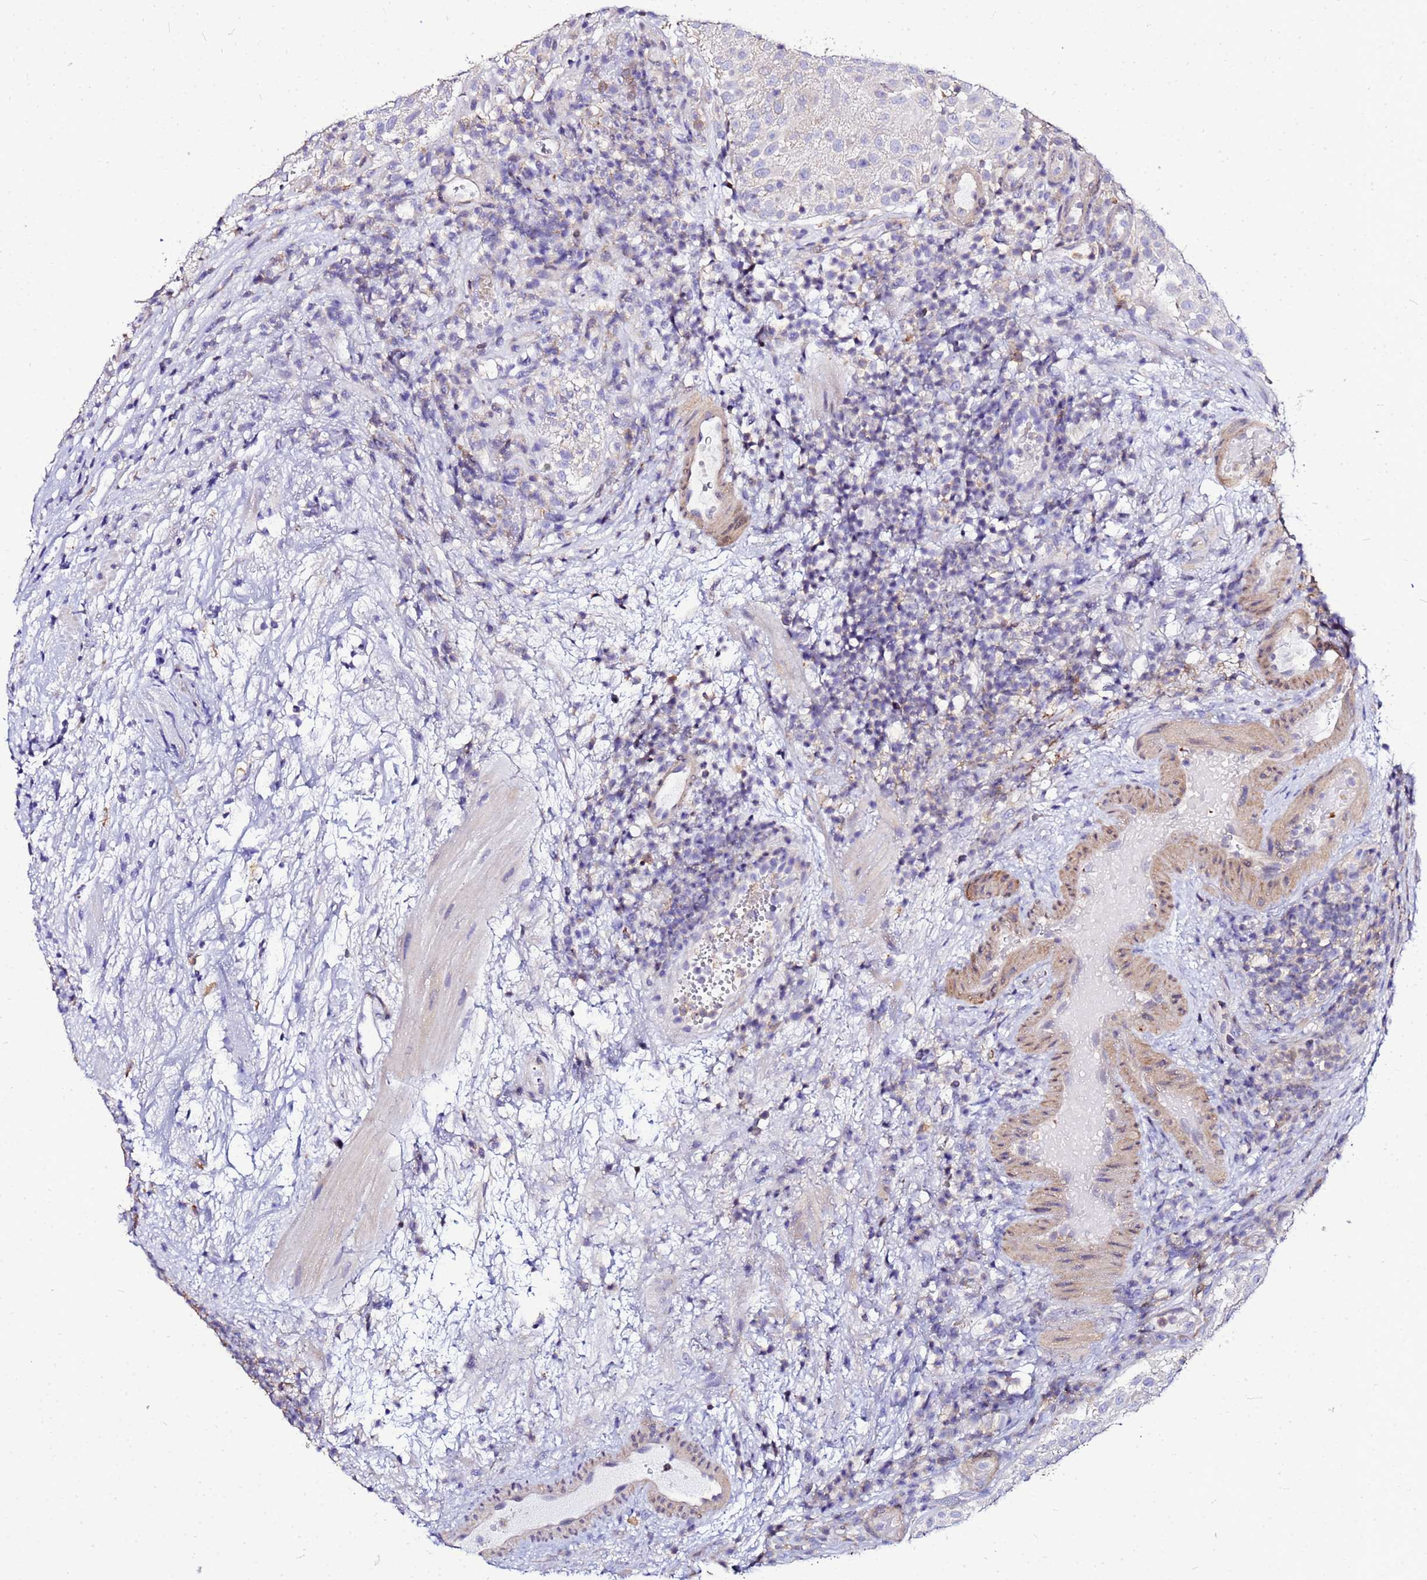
{"staining": {"intensity": "negative", "quantity": "none", "location": "none"}, "tissue": "urothelial cancer", "cell_type": "Tumor cells", "image_type": "cancer", "snomed": [{"axis": "morphology", "description": "Urothelial carcinoma, Low grade"}, {"axis": "topography", "description": "Urinary bladder"}], "caption": "A high-resolution photomicrograph shows immunohistochemistry staining of low-grade urothelial carcinoma, which reveals no significant positivity in tumor cells.", "gene": "DBNDD2", "patient": {"sex": "male", "age": 78}}